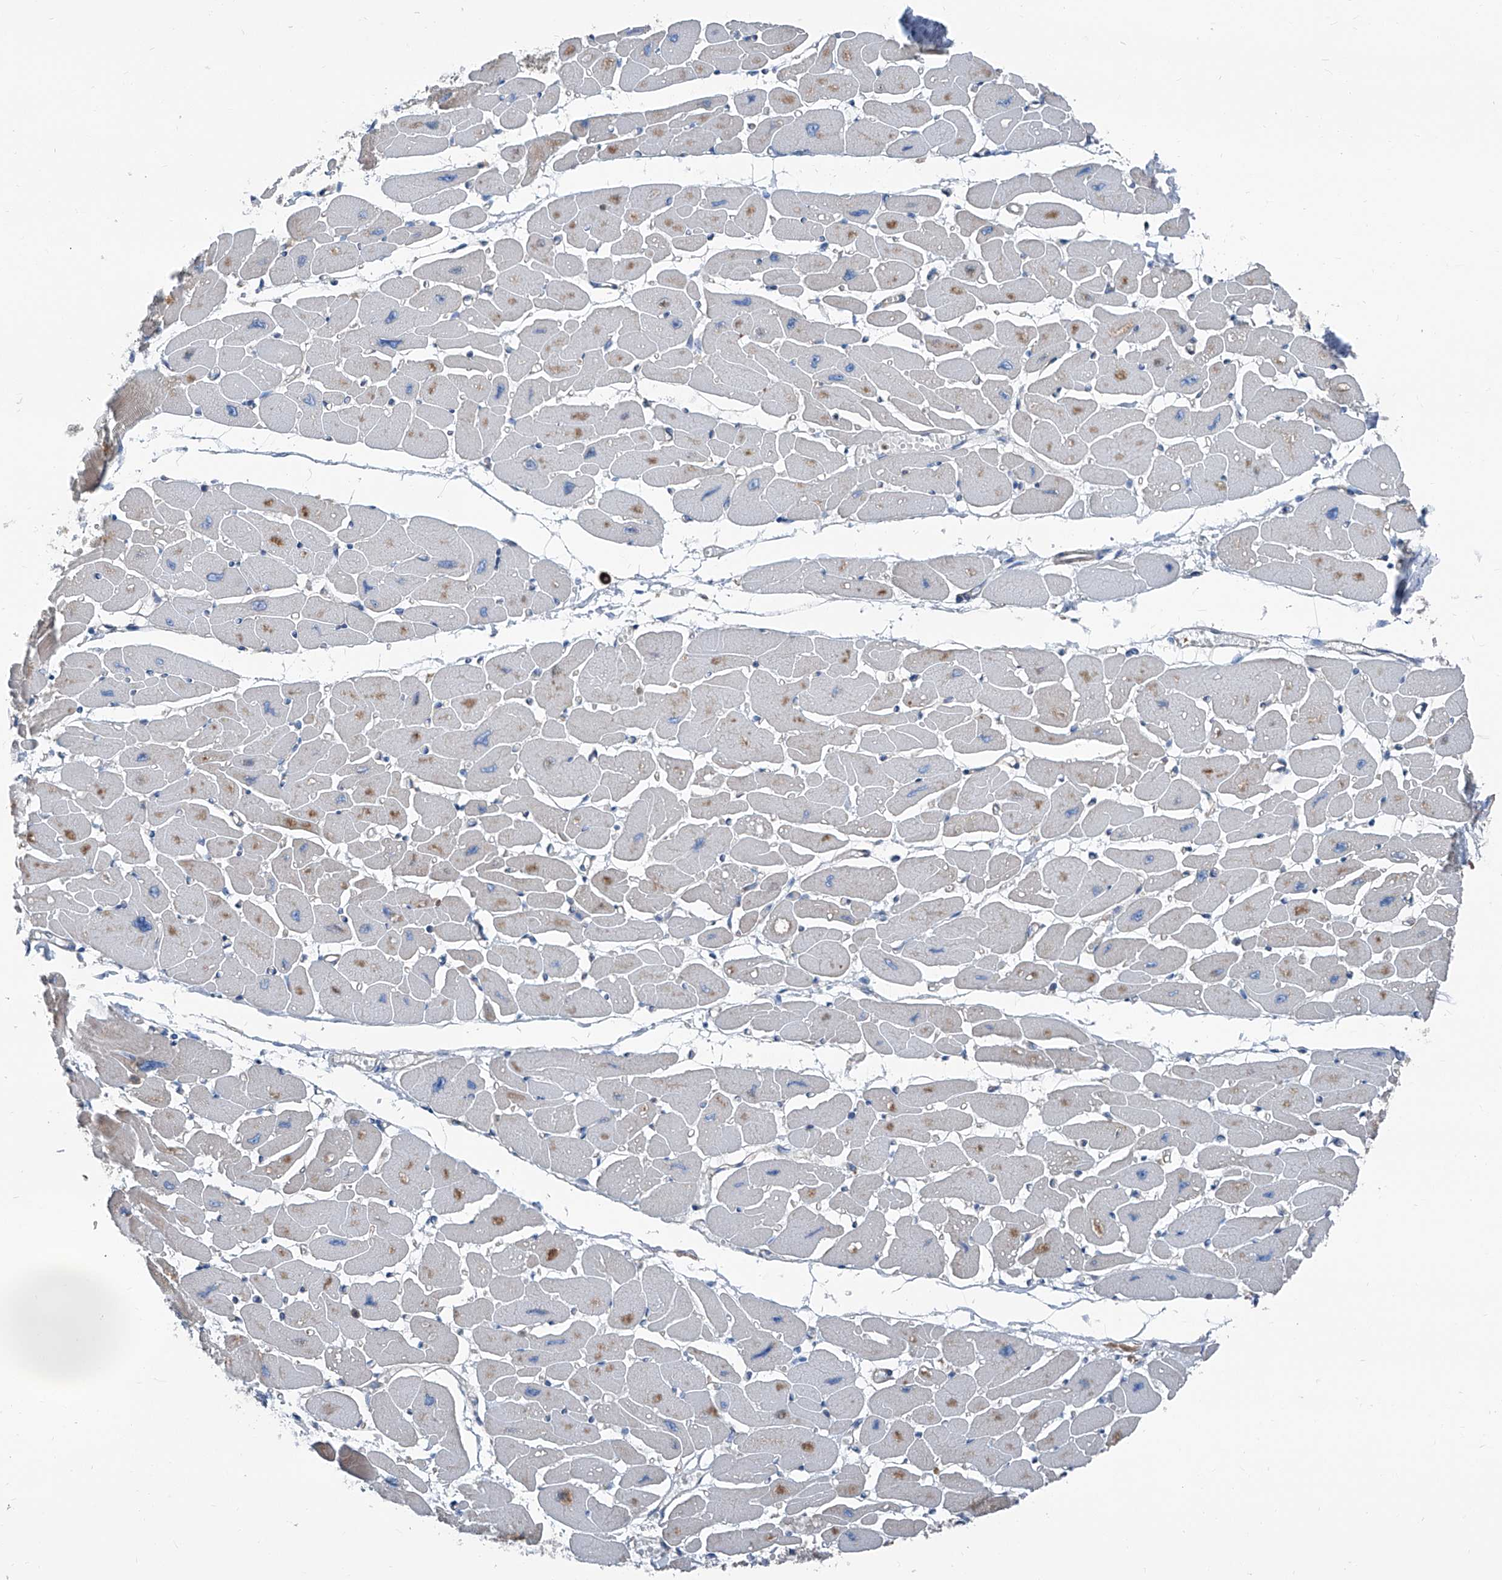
{"staining": {"intensity": "moderate", "quantity": "25%-75%", "location": "cytoplasmic/membranous"}, "tissue": "heart muscle", "cell_type": "Cardiomyocytes", "image_type": "normal", "snomed": [{"axis": "morphology", "description": "Normal tissue, NOS"}, {"axis": "topography", "description": "Heart"}], "caption": "DAB (3,3'-diaminobenzidine) immunohistochemical staining of benign heart muscle shows moderate cytoplasmic/membranous protein staining in about 25%-75% of cardiomyocytes. Using DAB (3,3'-diaminobenzidine) (brown) and hematoxylin (blue) stains, captured at high magnification using brightfield microscopy.", "gene": "GPAT3", "patient": {"sex": "female", "age": 54}}